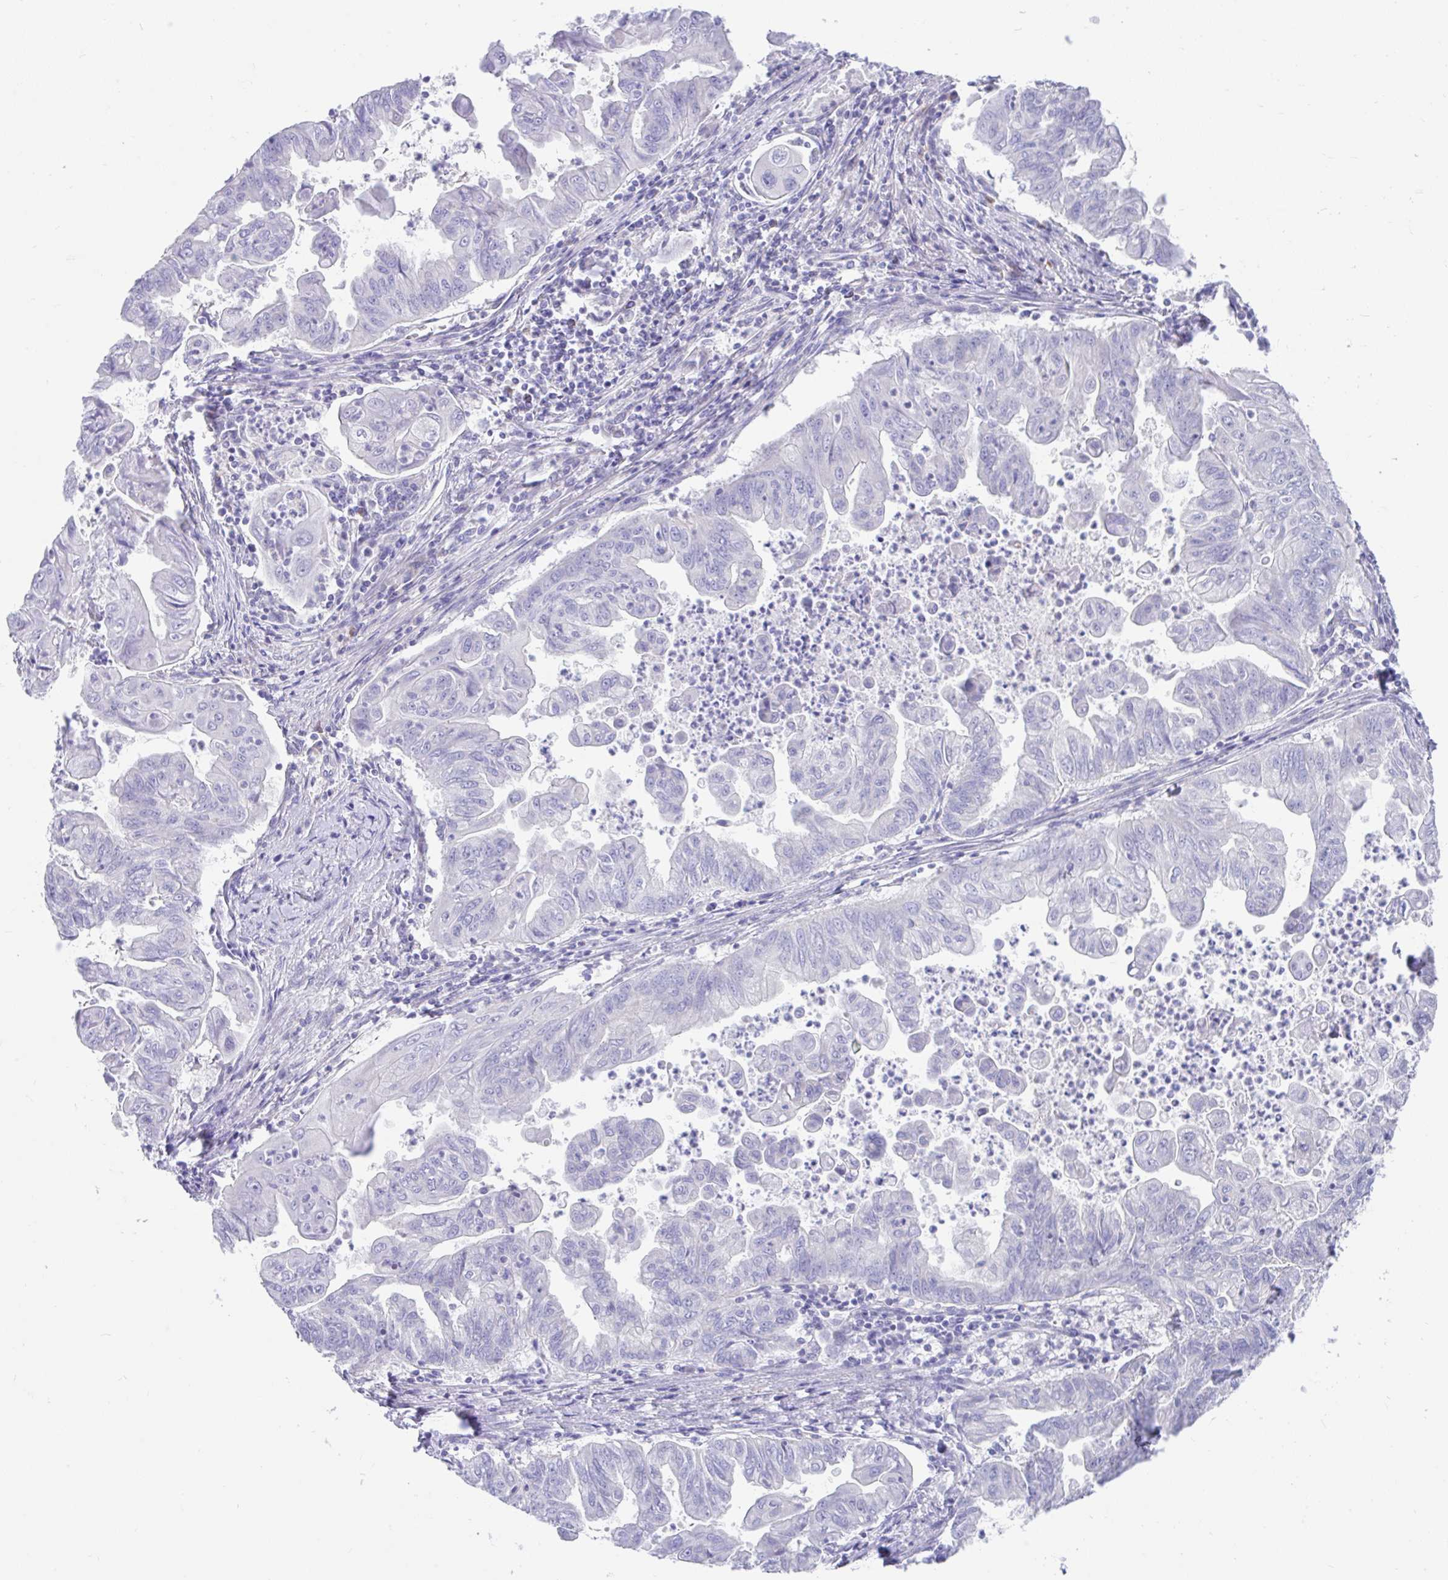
{"staining": {"intensity": "negative", "quantity": "none", "location": "none"}, "tissue": "stomach cancer", "cell_type": "Tumor cells", "image_type": "cancer", "snomed": [{"axis": "morphology", "description": "Adenocarcinoma, NOS"}, {"axis": "topography", "description": "Stomach, upper"}], "caption": "An IHC image of stomach adenocarcinoma is shown. There is no staining in tumor cells of stomach adenocarcinoma. (Stains: DAB immunohistochemistry (IHC) with hematoxylin counter stain, Microscopy: brightfield microscopy at high magnification).", "gene": "CCSAP", "patient": {"sex": "male", "age": 80}}